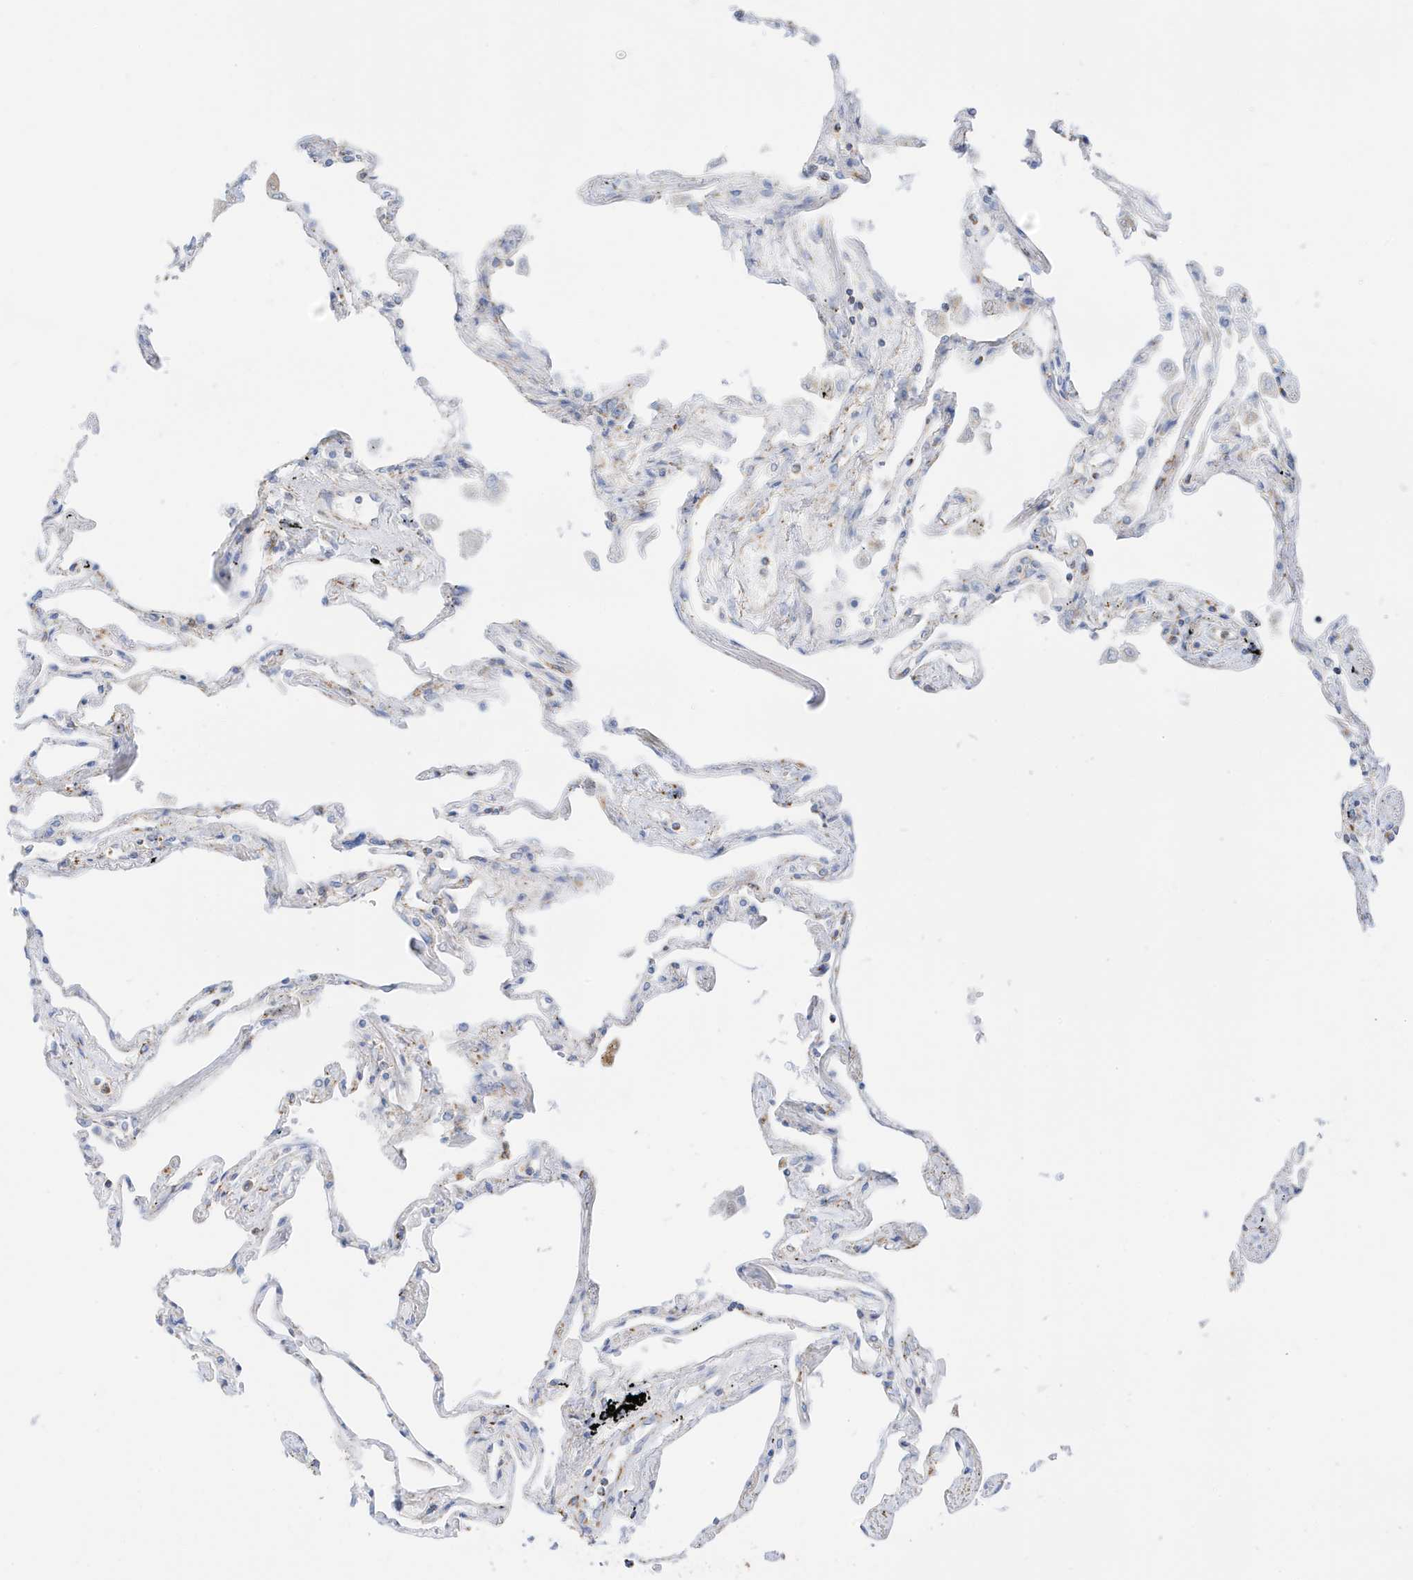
{"staining": {"intensity": "moderate", "quantity": "<25%", "location": "cytoplasmic/membranous"}, "tissue": "lung", "cell_type": "Alveolar cells", "image_type": "normal", "snomed": [{"axis": "morphology", "description": "Normal tissue, NOS"}, {"axis": "topography", "description": "Lung"}], "caption": "The histopathology image shows immunohistochemical staining of normal lung. There is moderate cytoplasmic/membranous positivity is identified in approximately <25% of alveolar cells.", "gene": "CAPN13", "patient": {"sex": "female", "age": 67}}